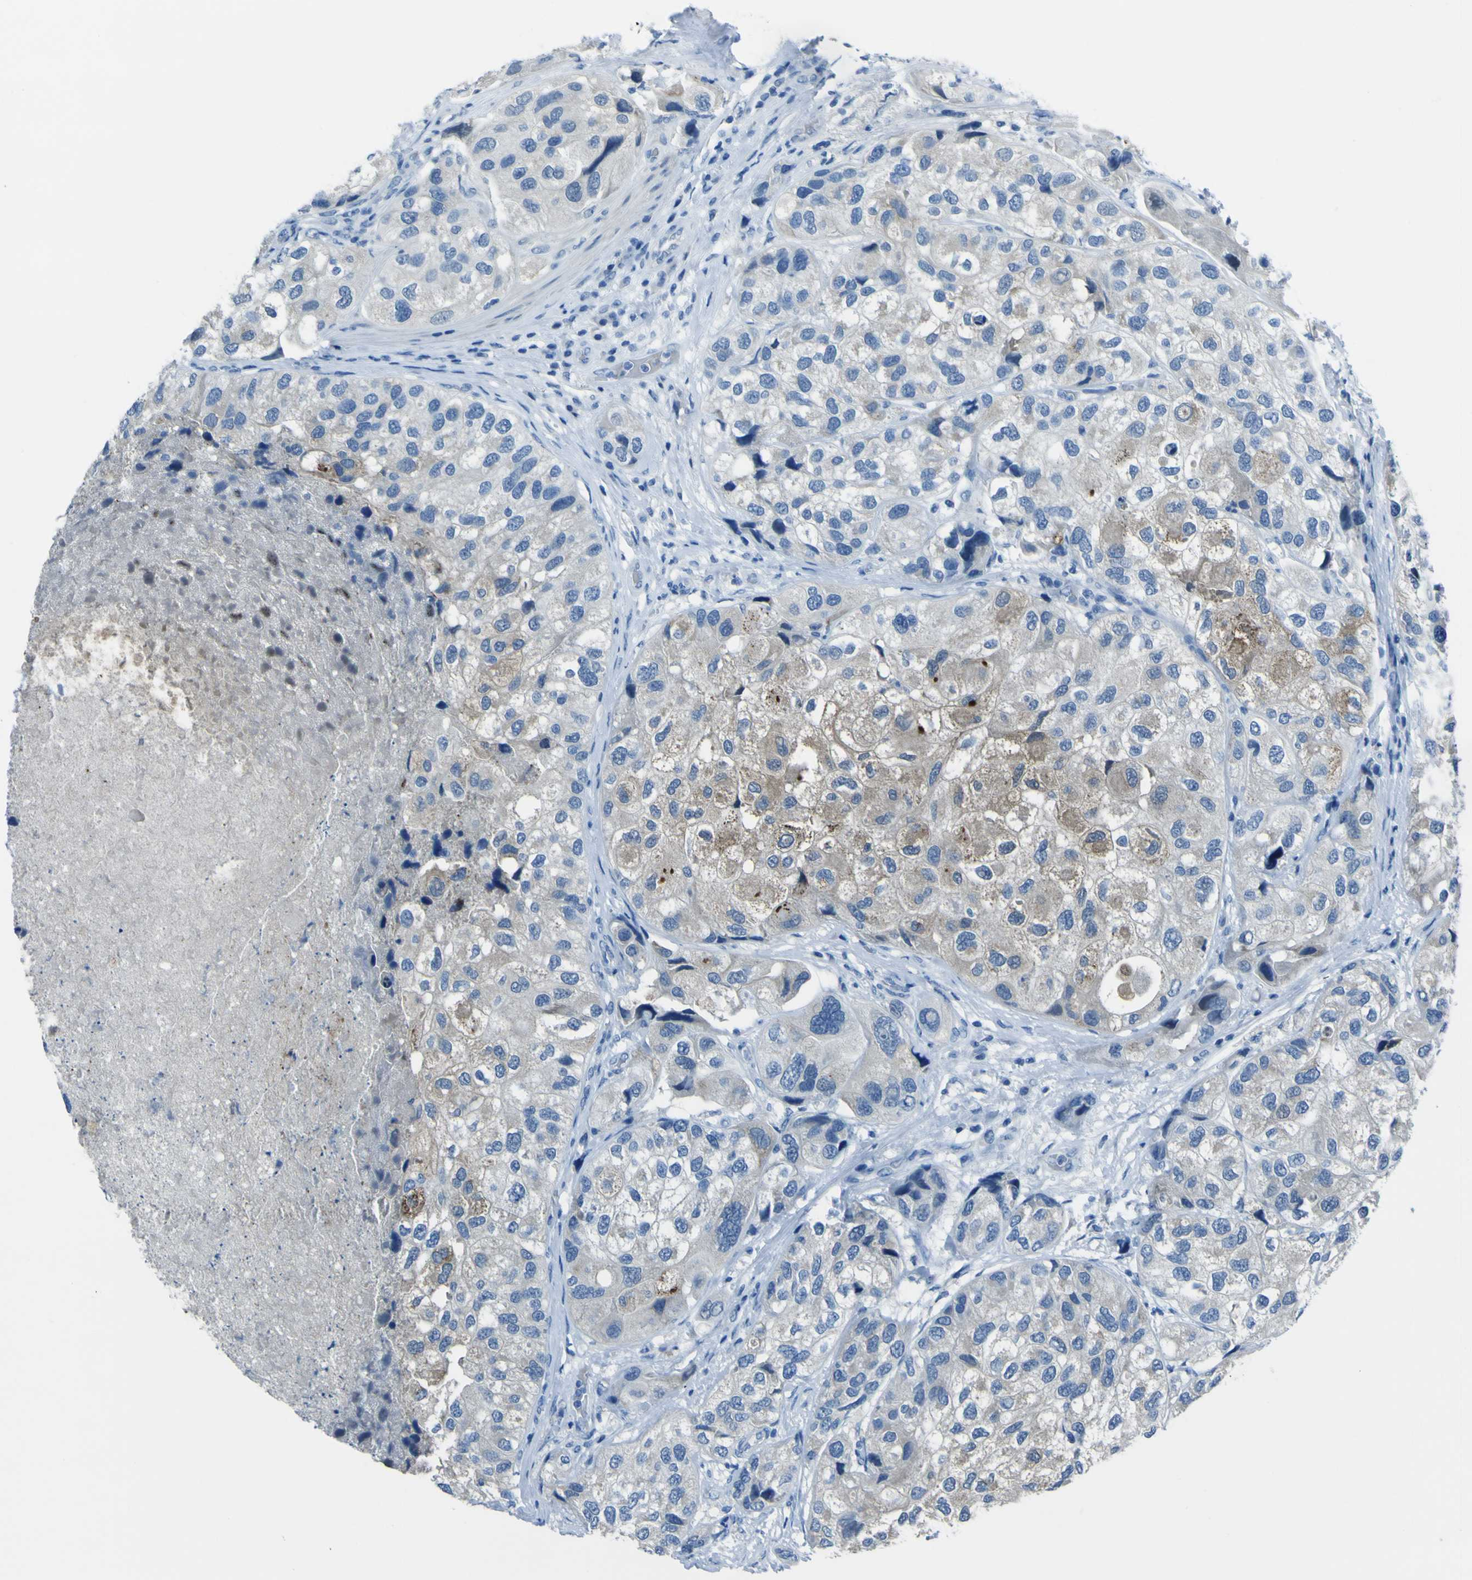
{"staining": {"intensity": "weak", "quantity": "25%-75%", "location": "cytoplasmic/membranous"}, "tissue": "urothelial cancer", "cell_type": "Tumor cells", "image_type": "cancer", "snomed": [{"axis": "morphology", "description": "Urothelial carcinoma, High grade"}, {"axis": "topography", "description": "Urinary bladder"}], "caption": "Immunohistochemistry photomicrograph of human urothelial carcinoma (high-grade) stained for a protein (brown), which shows low levels of weak cytoplasmic/membranous expression in about 25%-75% of tumor cells.", "gene": "PHKG1", "patient": {"sex": "female", "age": 64}}